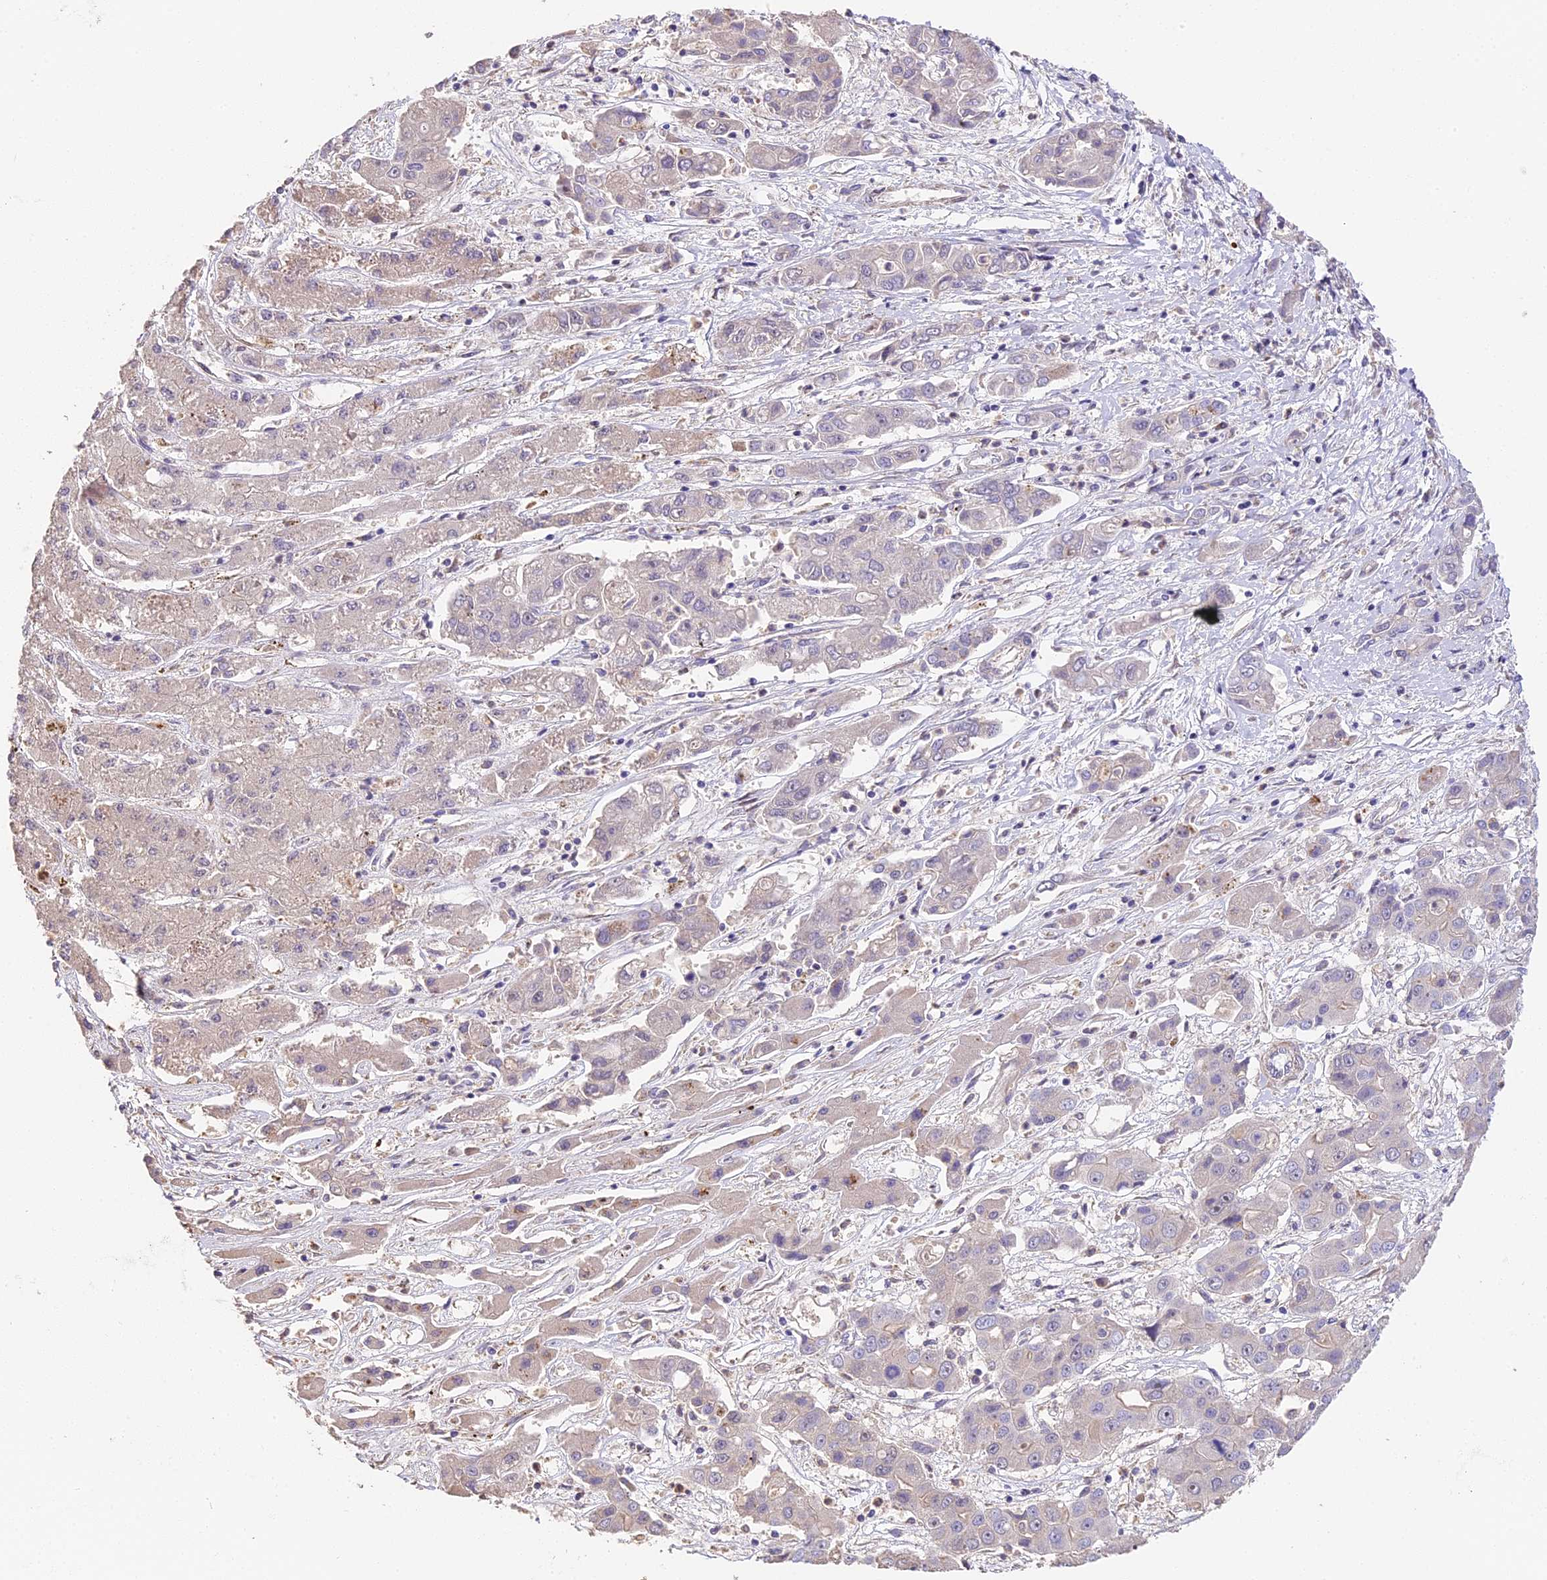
{"staining": {"intensity": "negative", "quantity": "none", "location": "none"}, "tissue": "liver cancer", "cell_type": "Tumor cells", "image_type": "cancer", "snomed": [{"axis": "morphology", "description": "Cholangiocarcinoma"}, {"axis": "topography", "description": "Liver"}], "caption": "There is no significant expression in tumor cells of cholangiocarcinoma (liver).", "gene": "ARHGAP17", "patient": {"sex": "male", "age": 67}}